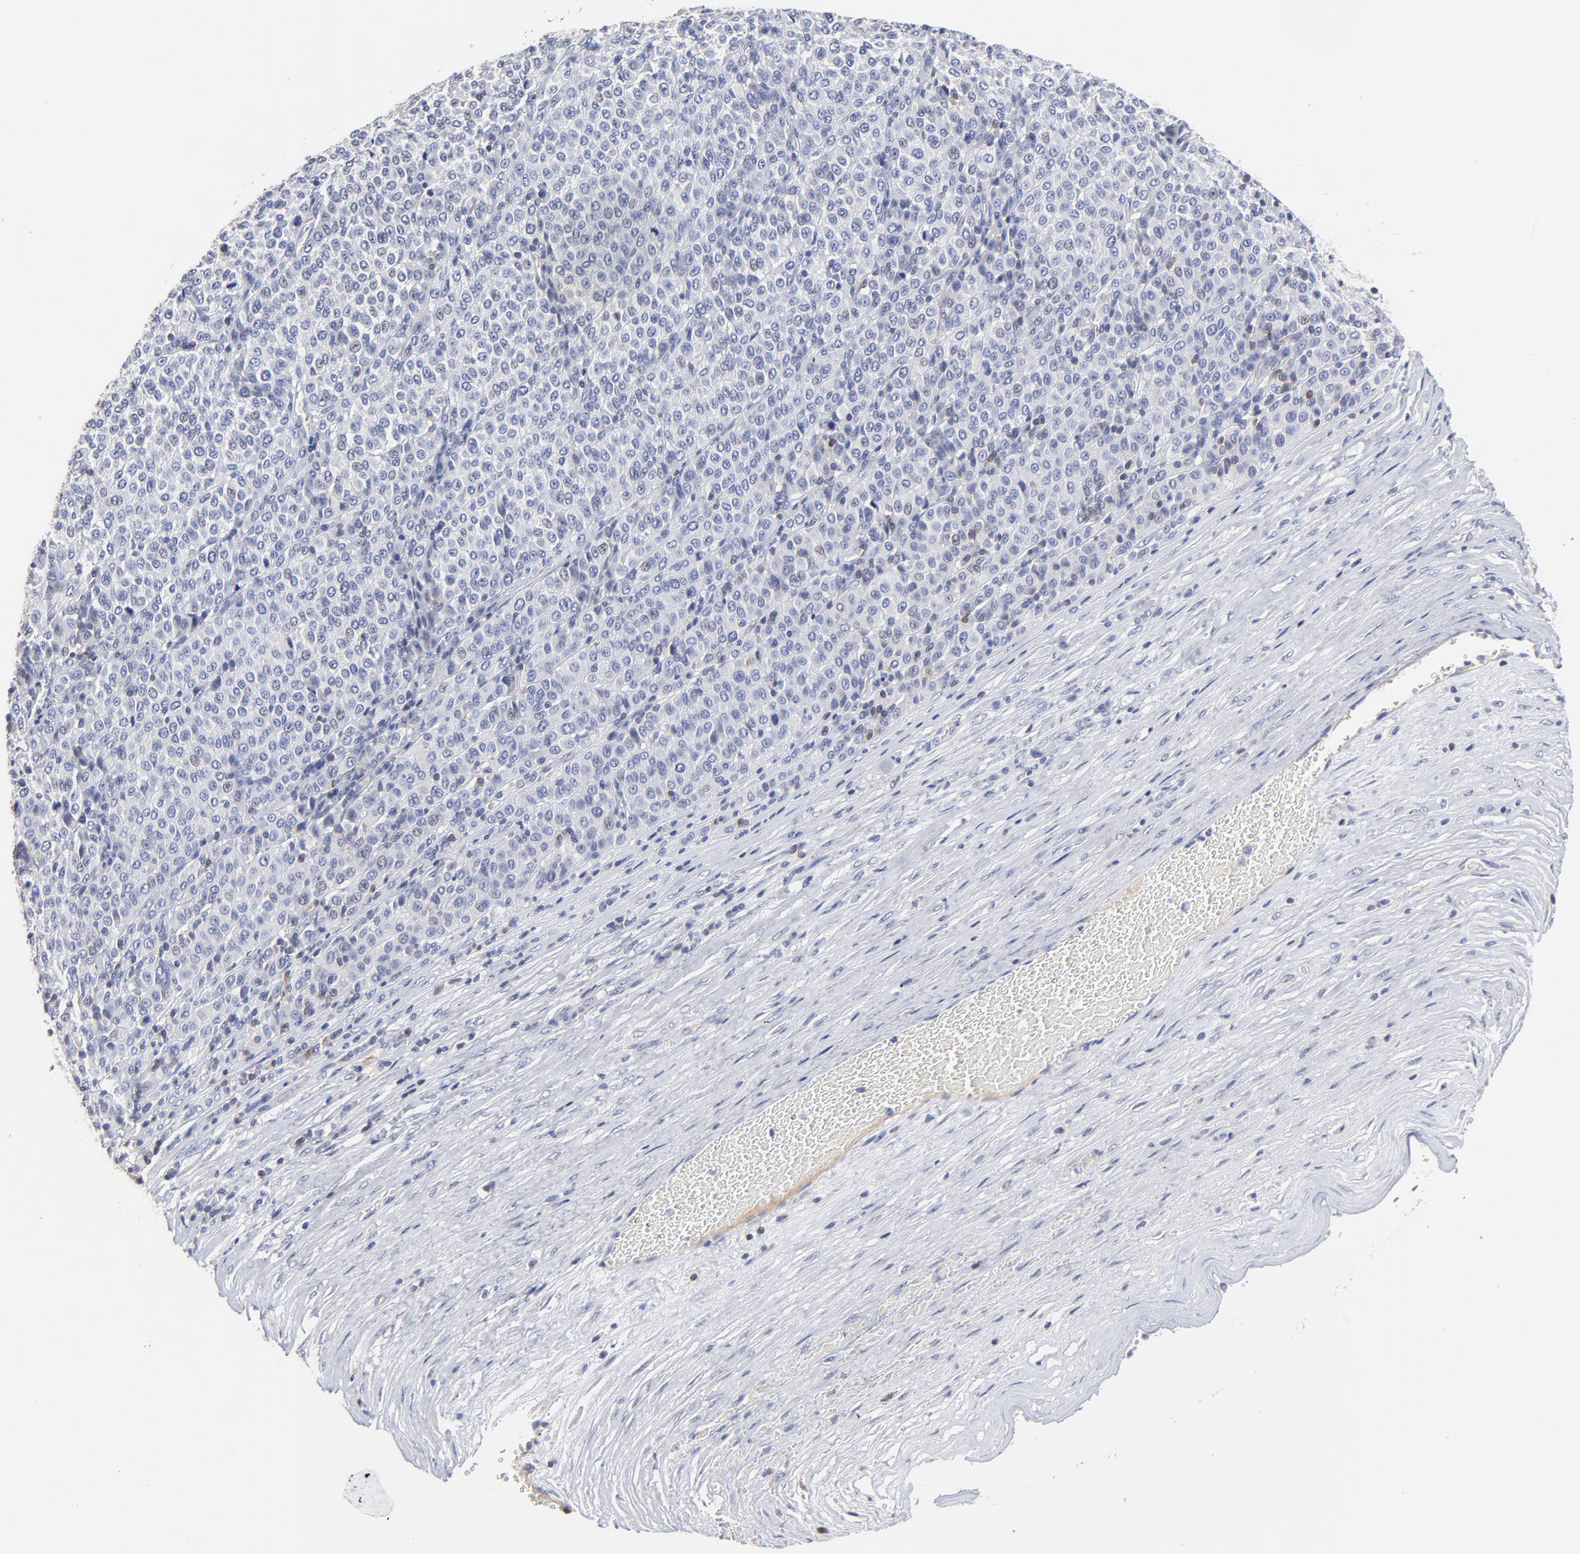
{"staining": {"intensity": "negative", "quantity": "none", "location": "none"}, "tissue": "melanoma", "cell_type": "Tumor cells", "image_type": "cancer", "snomed": [{"axis": "morphology", "description": "Malignant melanoma, Metastatic site"}, {"axis": "topography", "description": "Pancreas"}], "caption": "This is an immunohistochemistry (IHC) histopathology image of human malignant melanoma (metastatic site). There is no staining in tumor cells.", "gene": "TRAT1", "patient": {"sex": "female", "age": 30}}